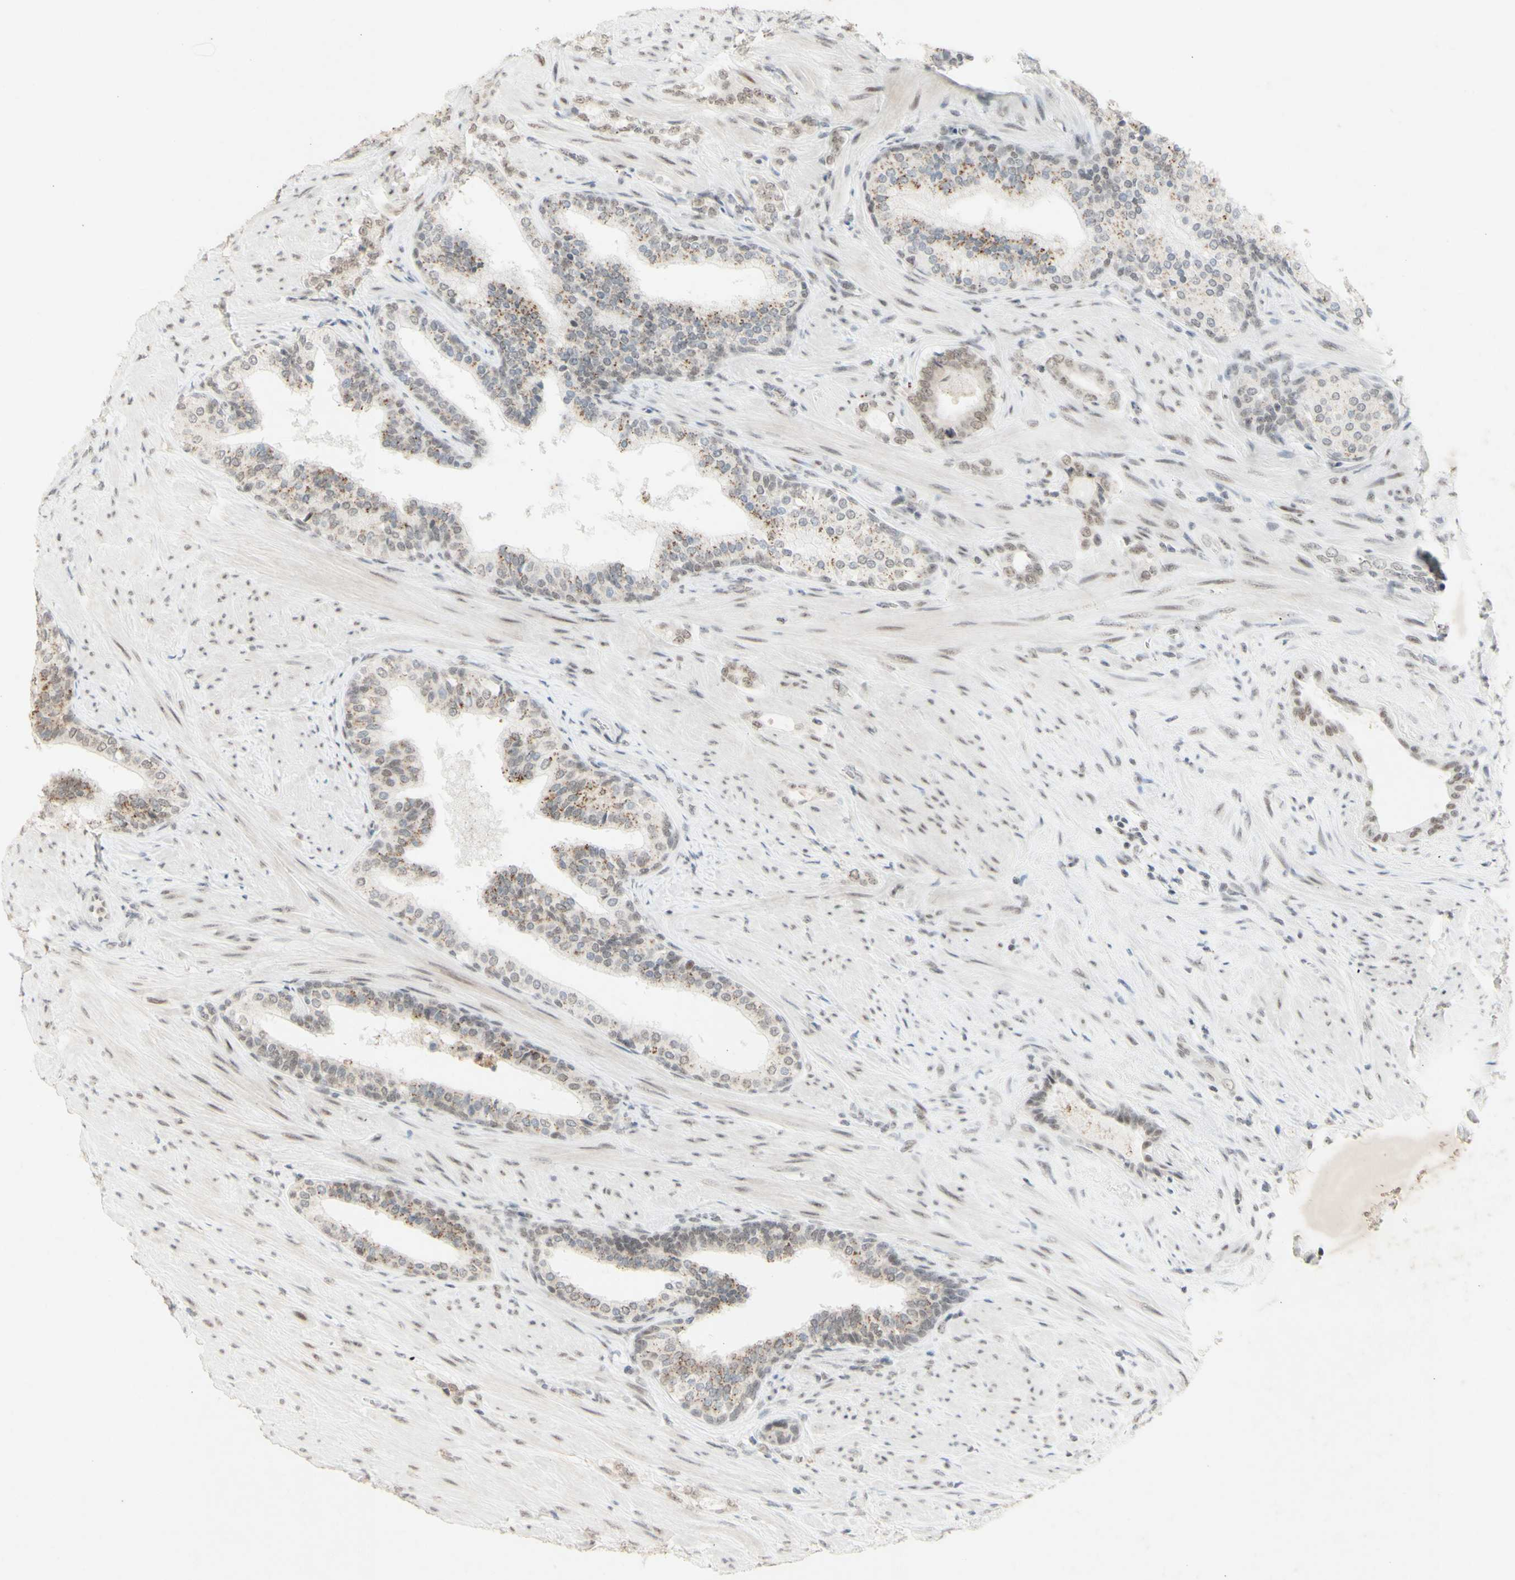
{"staining": {"intensity": "weak", "quantity": "25%-75%", "location": "nuclear"}, "tissue": "prostate cancer", "cell_type": "Tumor cells", "image_type": "cancer", "snomed": [{"axis": "morphology", "description": "Adenocarcinoma, Low grade"}, {"axis": "topography", "description": "Prostate"}], "caption": "Prostate cancer stained with DAB (3,3'-diaminobenzidine) immunohistochemistry reveals low levels of weak nuclear positivity in about 25%-75% of tumor cells.", "gene": "CENPB", "patient": {"sex": "male", "age": 60}}